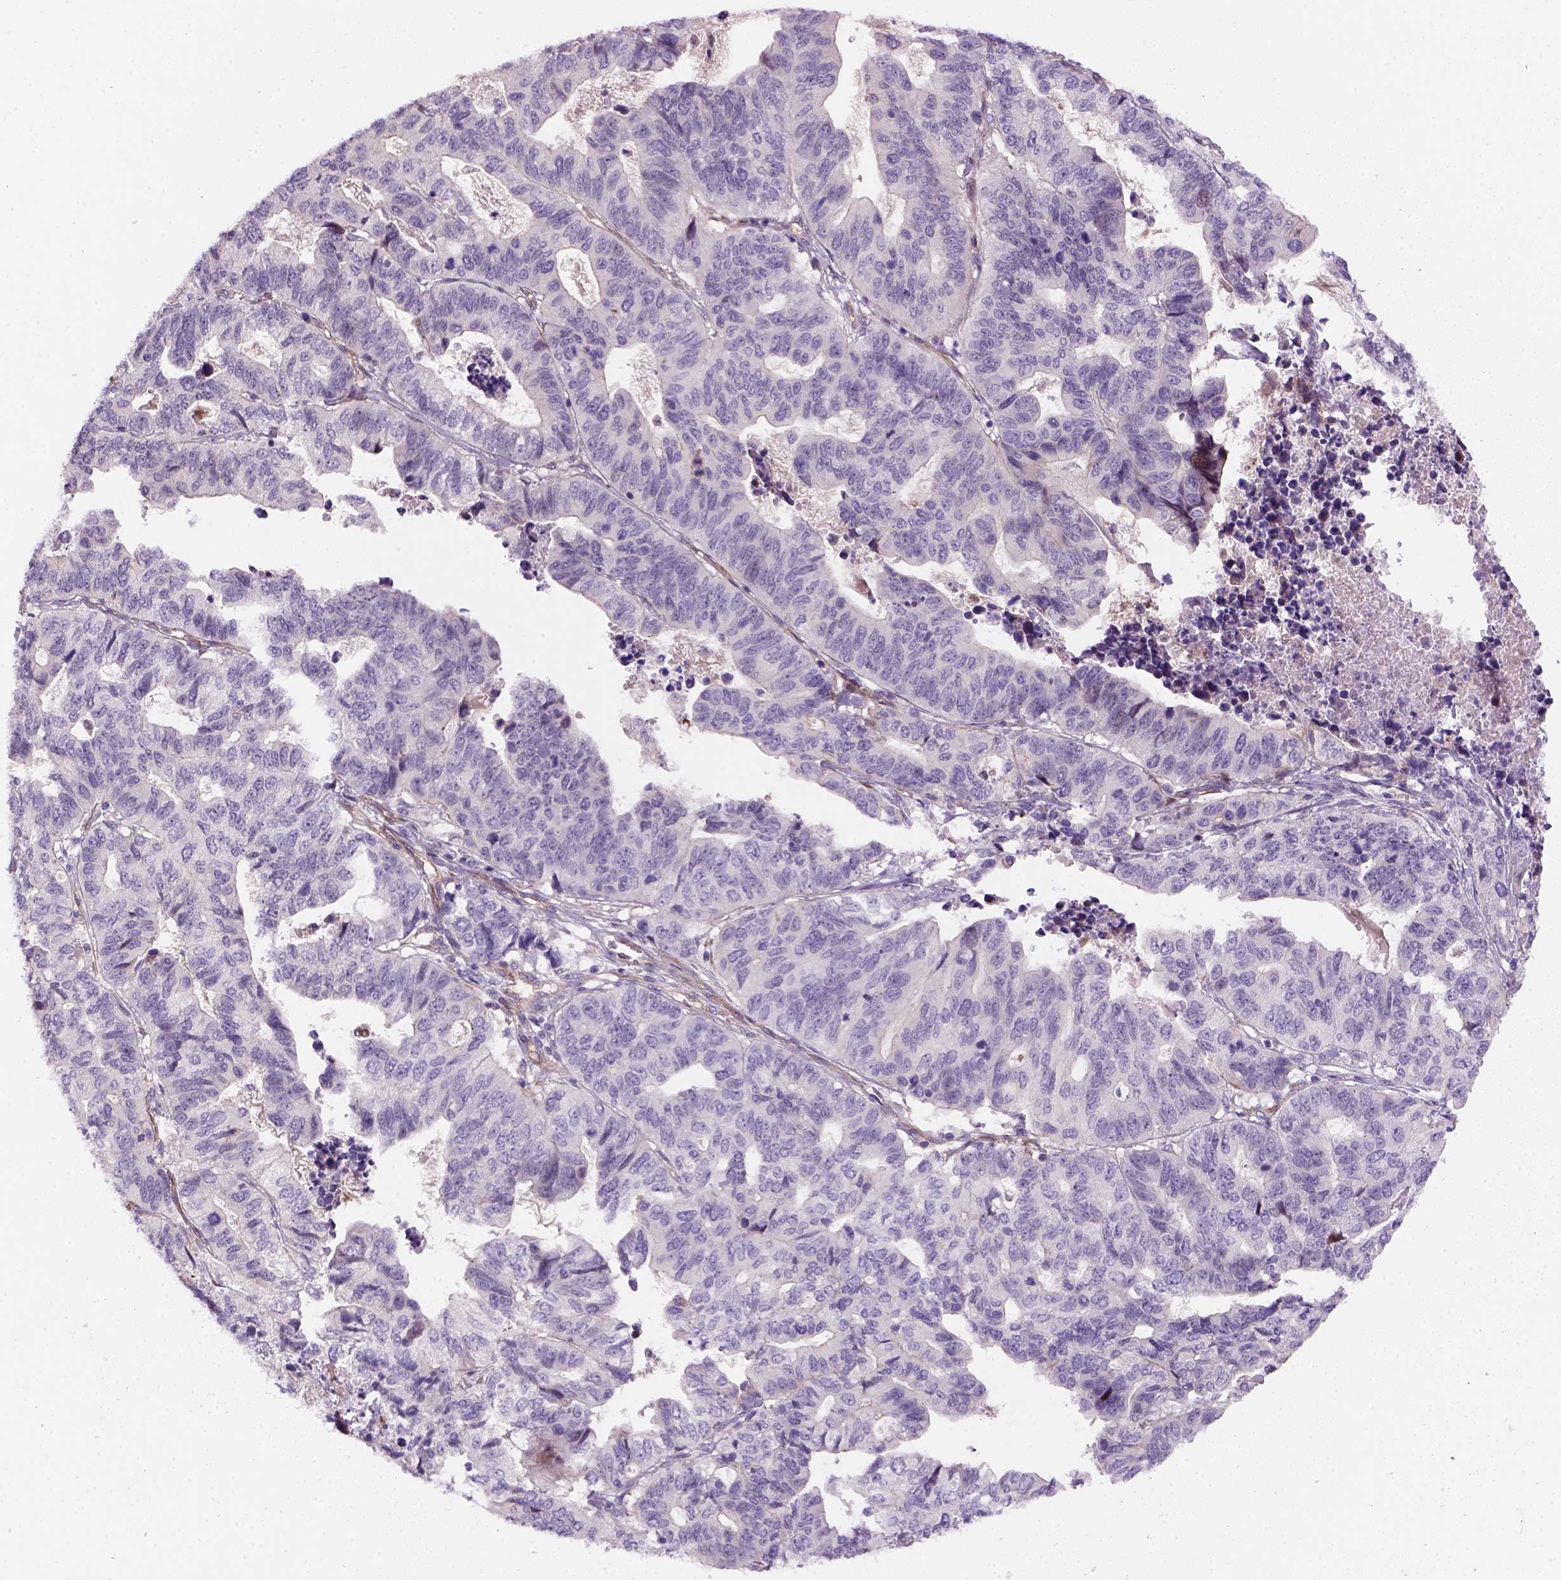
{"staining": {"intensity": "negative", "quantity": "none", "location": "none"}, "tissue": "stomach cancer", "cell_type": "Tumor cells", "image_type": "cancer", "snomed": [{"axis": "morphology", "description": "Adenocarcinoma, NOS"}, {"axis": "topography", "description": "Stomach, upper"}], "caption": "An immunohistochemistry image of stomach cancer is shown. There is no staining in tumor cells of stomach cancer.", "gene": "VSTM5", "patient": {"sex": "female", "age": 67}}